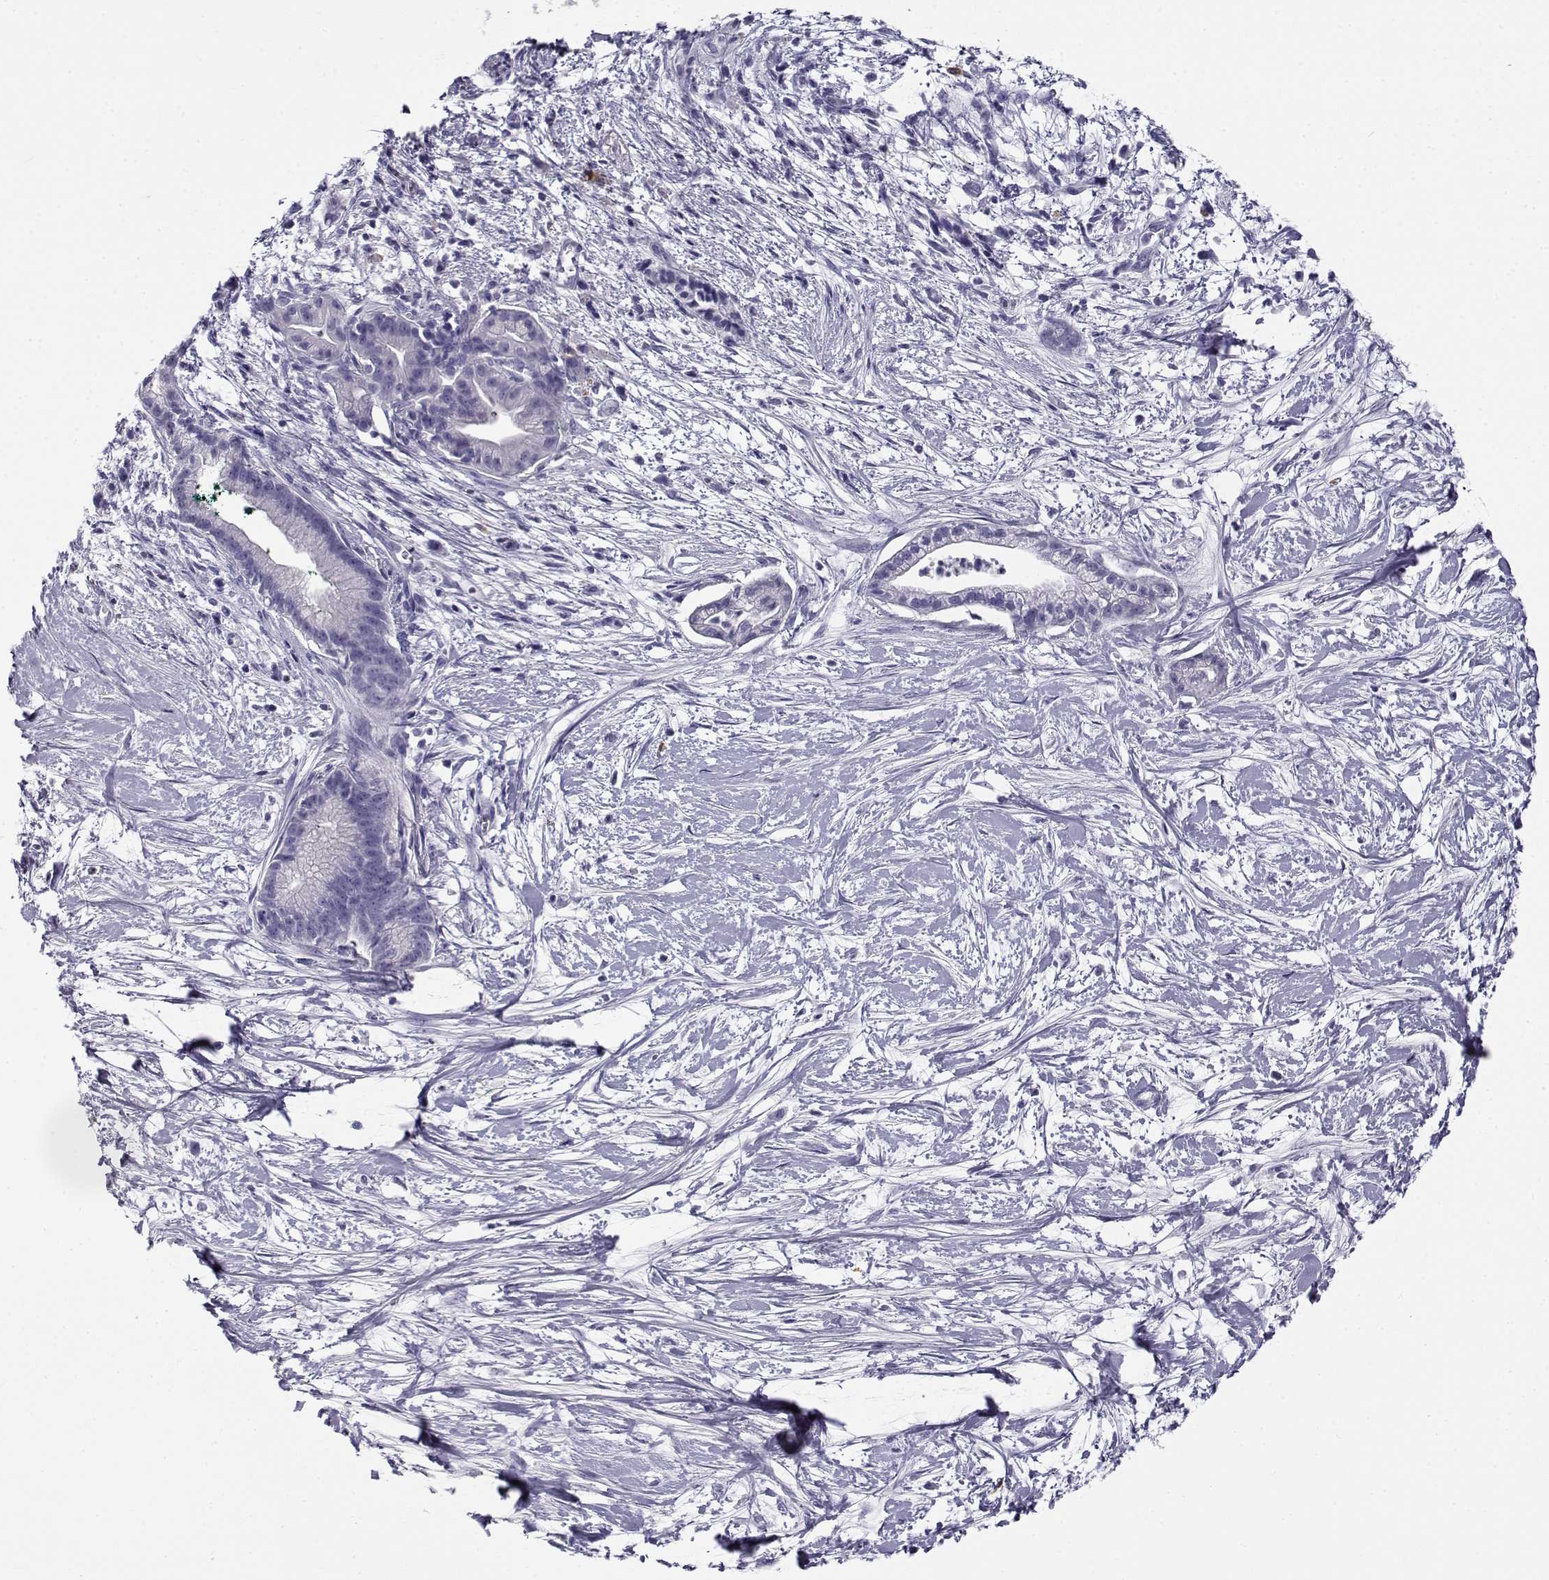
{"staining": {"intensity": "negative", "quantity": "none", "location": "none"}, "tissue": "pancreatic cancer", "cell_type": "Tumor cells", "image_type": "cancer", "snomed": [{"axis": "morphology", "description": "Normal tissue, NOS"}, {"axis": "morphology", "description": "Adenocarcinoma, NOS"}, {"axis": "topography", "description": "Lymph node"}, {"axis": "topography", "description": "Pancreas"}], "caption": "There is no significant expression in tumor cells of pancreatic adenocarcinoma. (DAB (3,3'-diaminobenzidine) immunohistochemistry visualized using brightfield microscopy, high magnification).", "gene": "CABS1", "patient": {"sex": "female", "age": 58}}